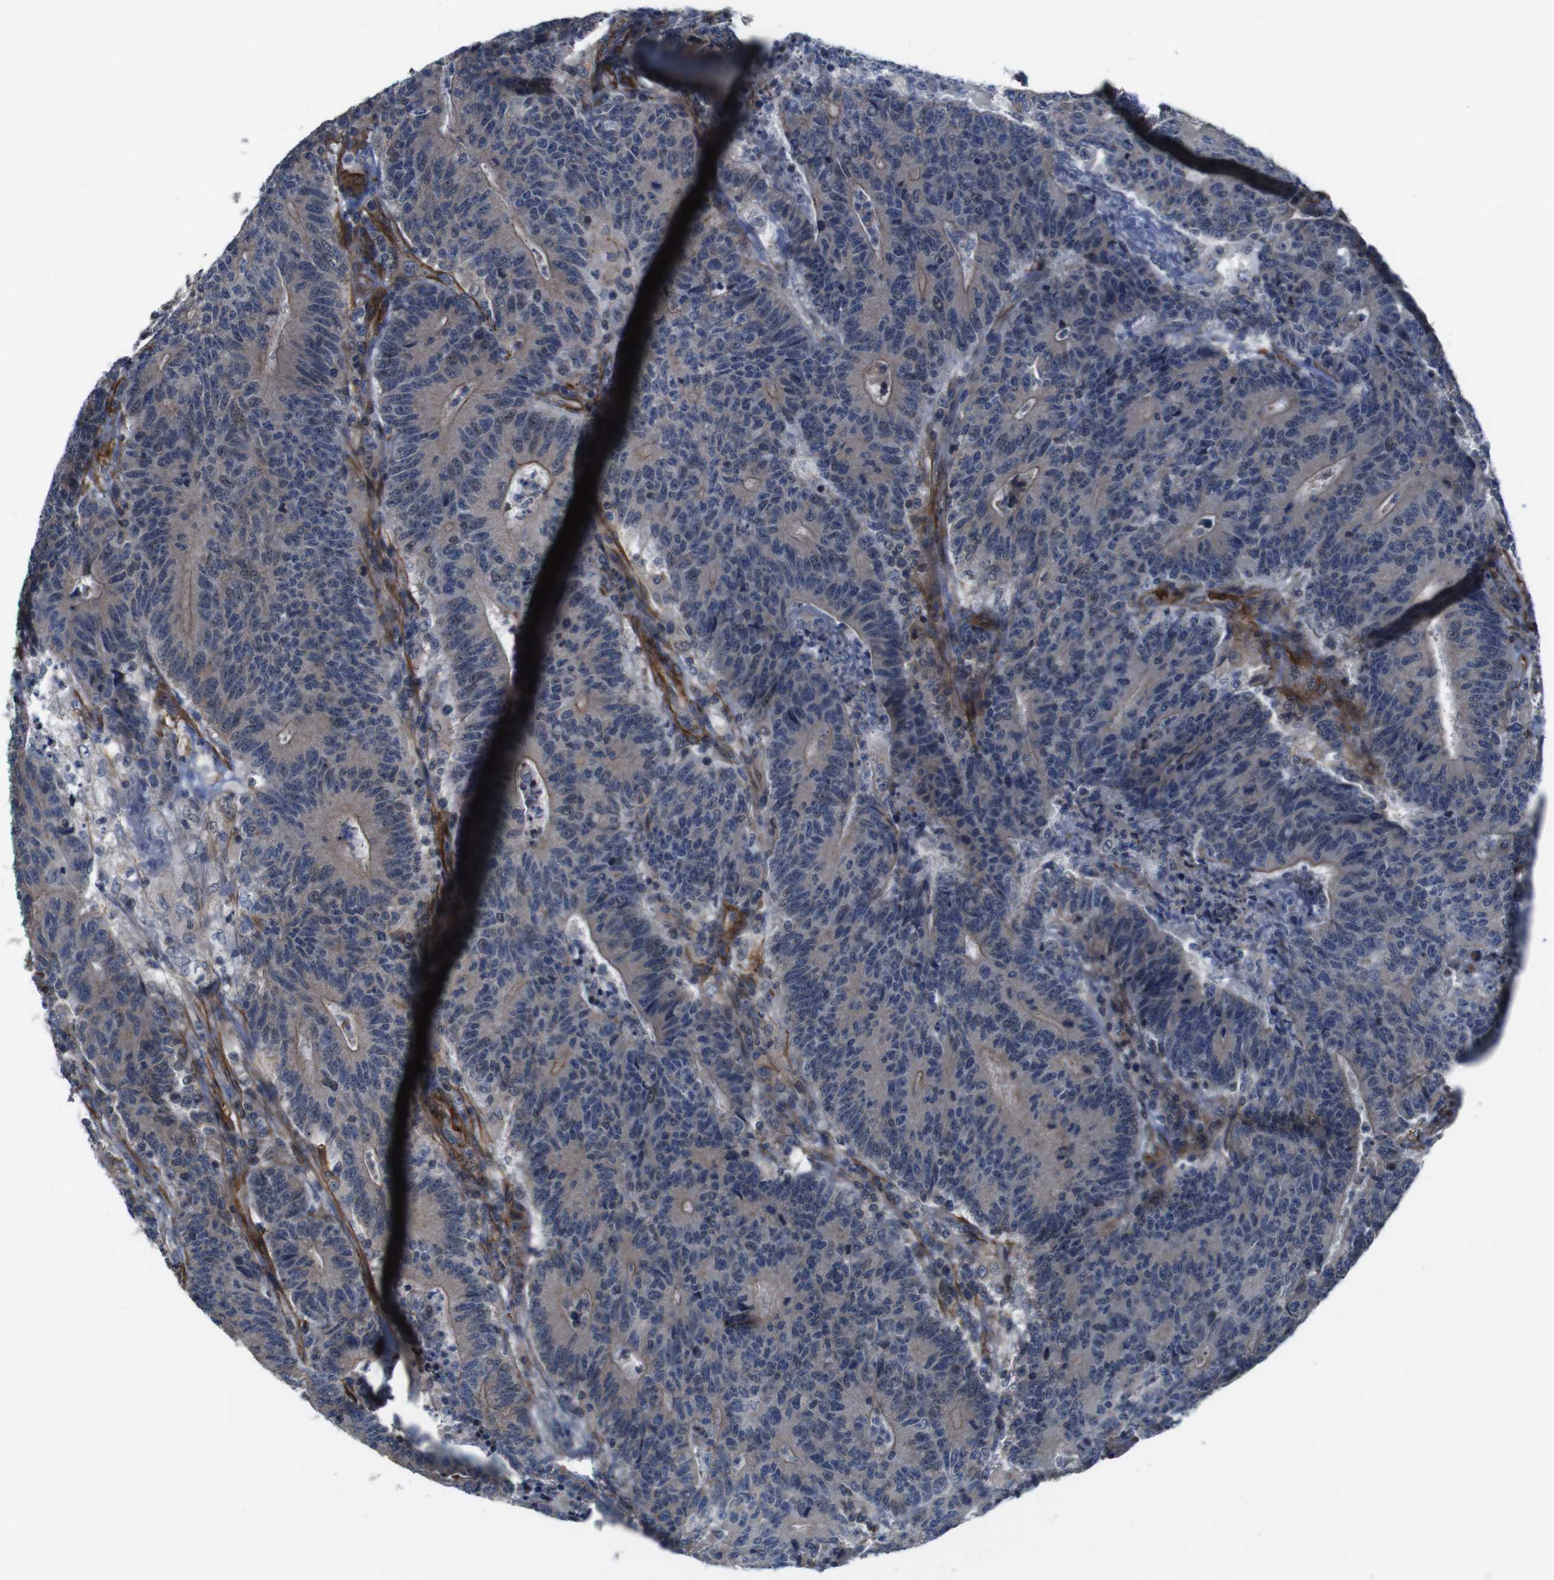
{"staining": {"intensity": "weak", "quantity": ">75%", "location": "cytoplasmic/membranous"}, "tissue": "colorectal cancer", "cell_type": "Tumor cells", "image_type": "cancer", "snomed": [{"axis": "morphology", "description": "Normal tissue, NOS"}, {"axis": "morphology", "description": "Adenocarcinoma, NOS"}, {"axis": "topography", "description": "Colon"}], "caption": "Weak cytoplasmic/membranous expression for a protein is appreciated in about >75% of tumor cells of colorectal adenocarcinoma using immunohistochemistry (IHC).", "gene": "GGT7", "patient": {"sex": "female", "age": 75}}